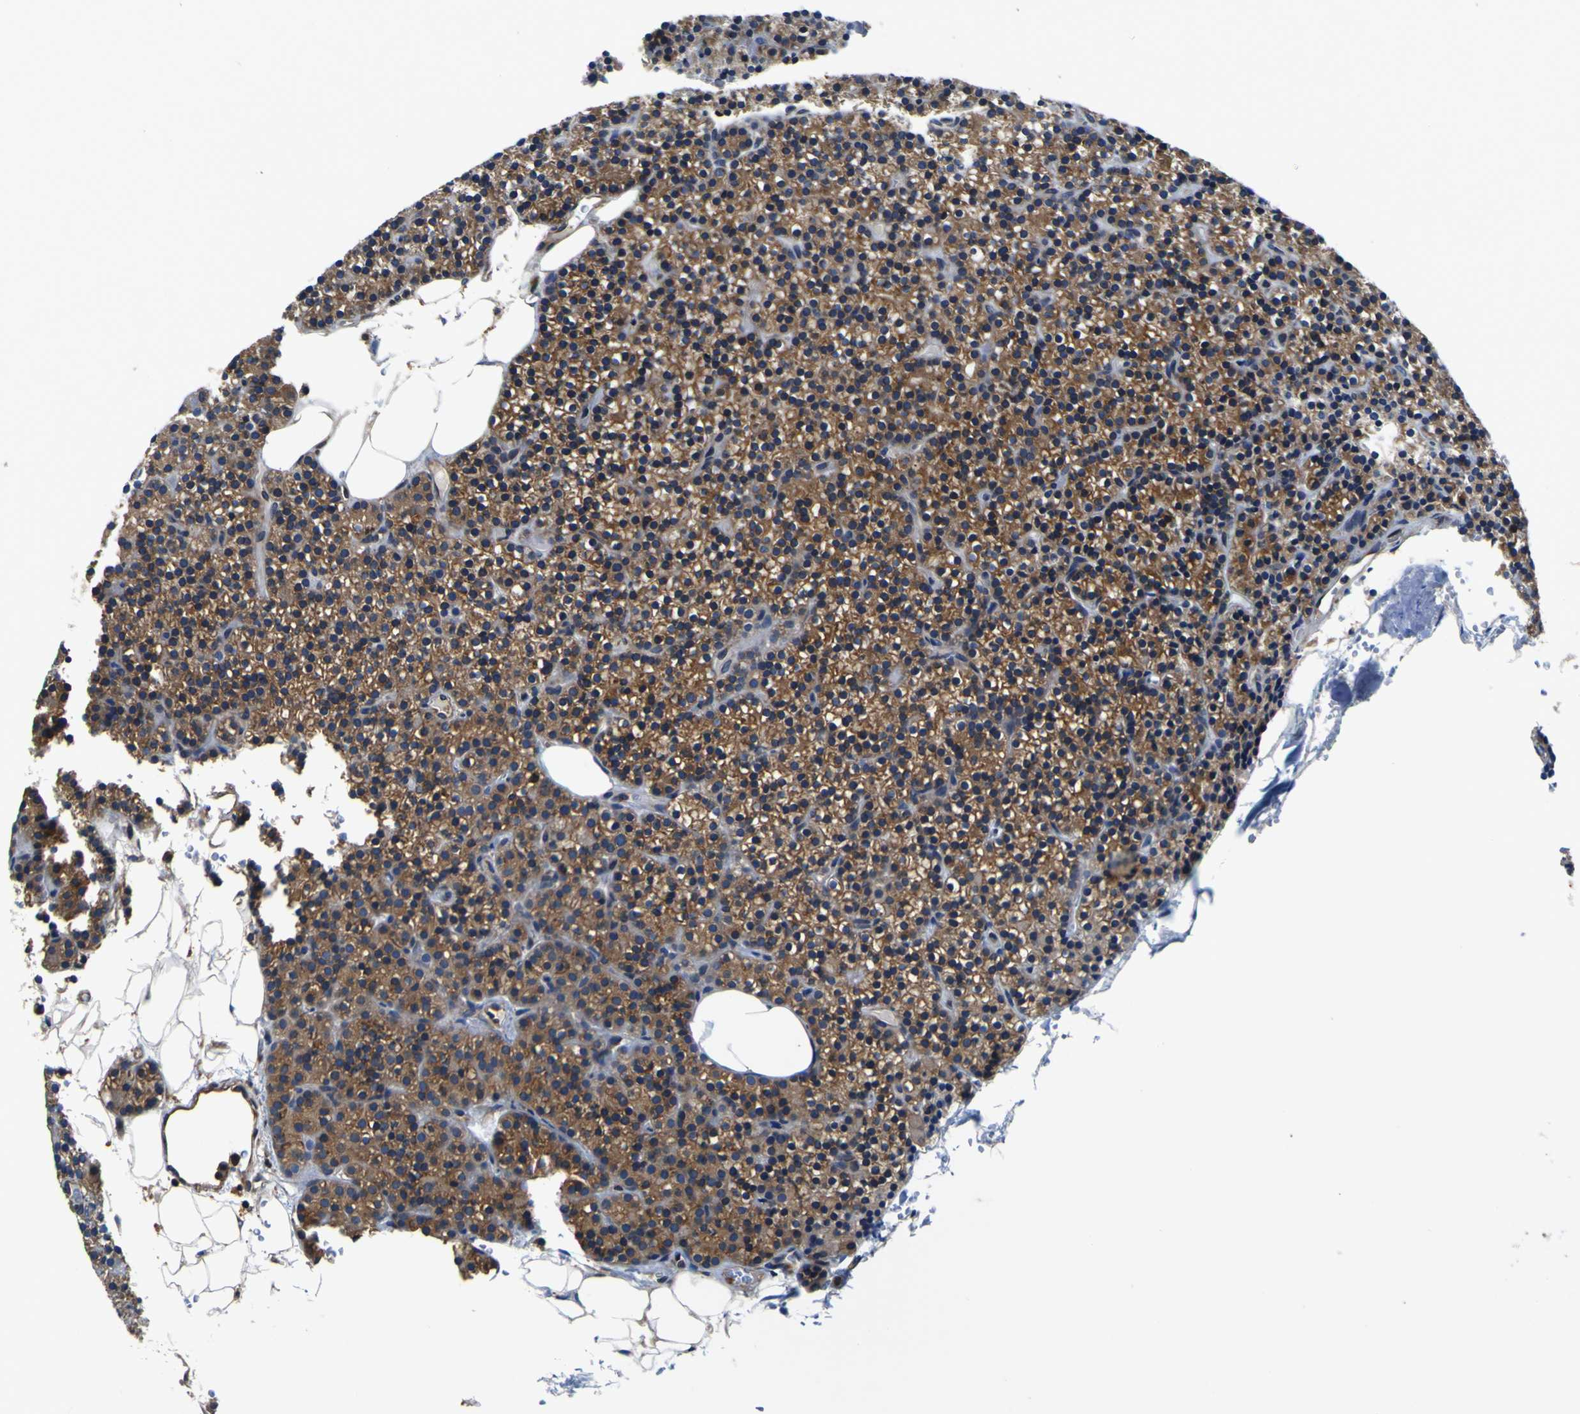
{"staining": {"intensity": "strong", "quantity": ">75%", "location": "cytoplasmic/membranous"}, "tissue": "parathyroid gland", "cell_type": "Glandular cells", "image_type": "normal", "snomed": [{"axis": "morphology", "description": "Normal tissue, NOS"}, {"axis": "morphology", "description": "Hyperplasia, NOS"}, {"axis": "topography", "description": "Parathyroid gland"}], "caption": "Immunohistochemistry image of unremarkable human parathyroid gland stained for a protein (brown), which demonstrates high levels of strong cytoplasmic/membranous positivity in approximately >75% of glandular cells.", "gene": "CNR2", "patient": {"sex": "male", "age": 44}}